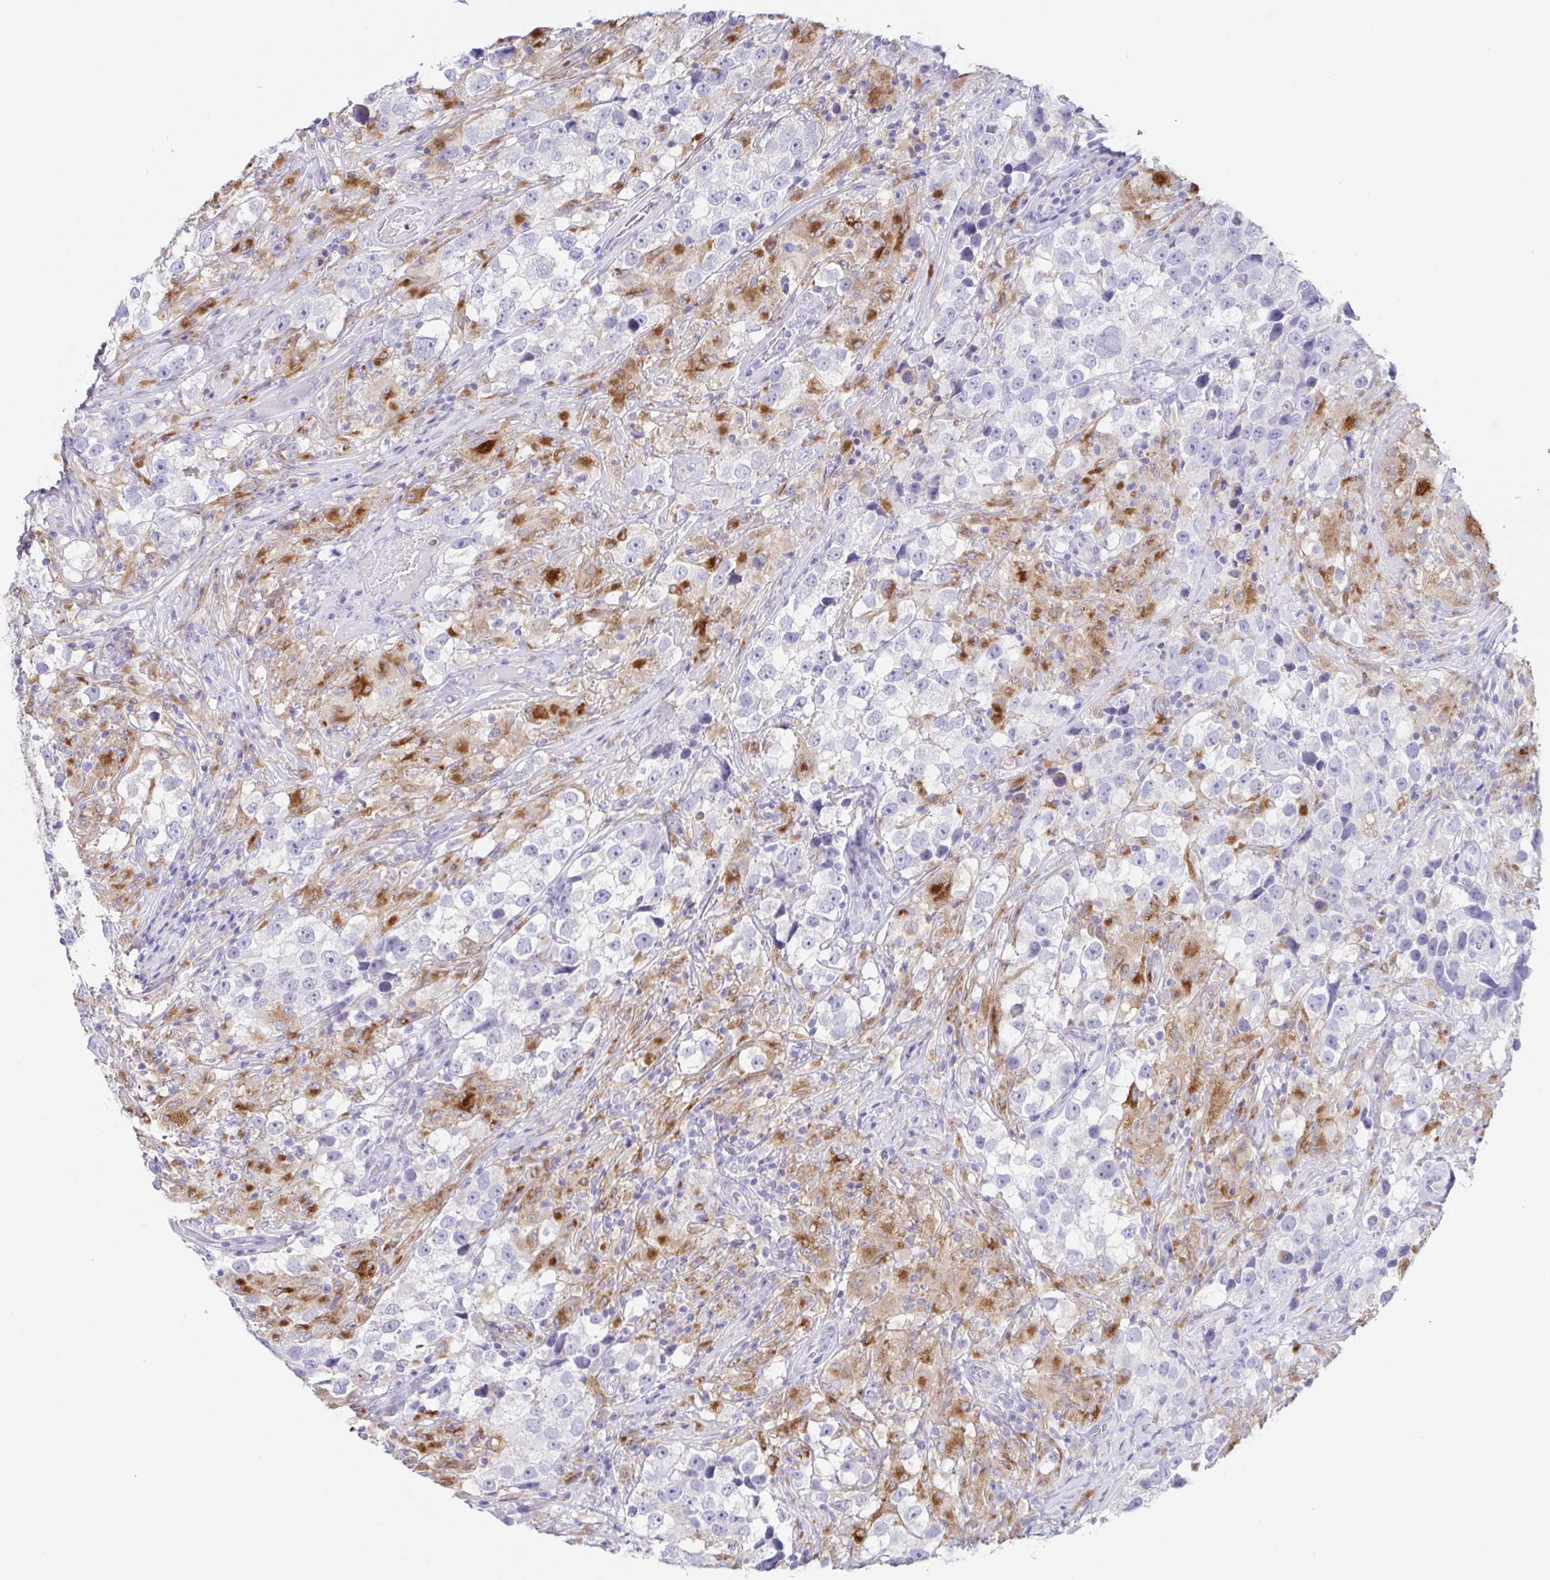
{"staining": {"intensity": "negative", "quantity": "none", "location": "none"}, "tissue": "testis cancer", "cell_type": "Tumor cells", "image_type": "cancer", "snomed": [{"axis": "morphology", "description": "Seminoma, NOS"}, {"axis": "topography", "description": "Testis"}], "caption": "Tumor cells are negative for protein expression in human testis cancer.", "gene": "ATP6V1G2", "patient": {"sex": "male", "age": 46}}